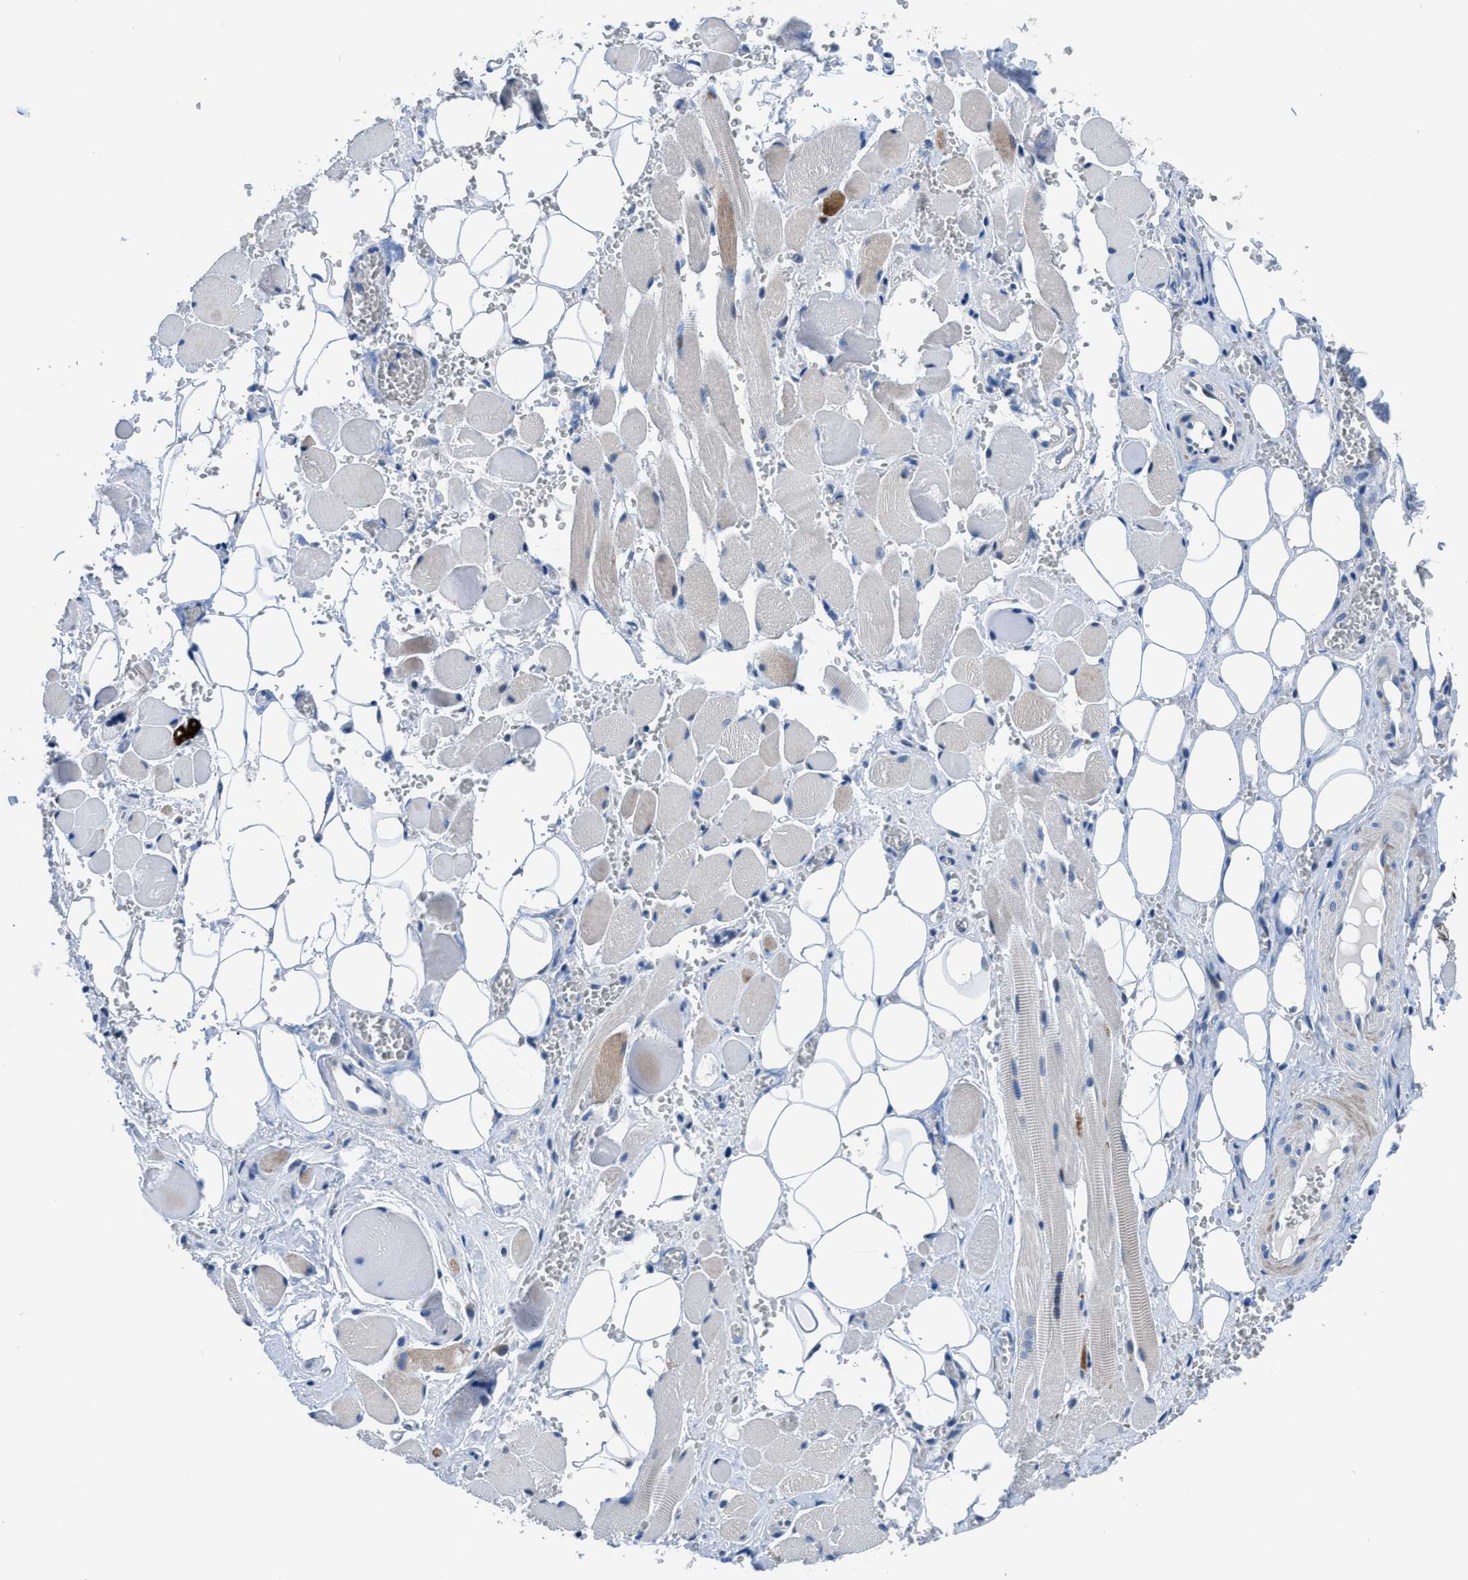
{"staining": {"intensity": "negative", "quantity": "none", "location": "none"}, "tissue": "adipose tissue", "cell_type": "Adipocytes", "image_type": "normal", "snomed": [{"axis": "morphology", "description": "Squamous cell carcinoma, NOS"}, {"axis": "topography", "description": "Oral tissue"}, {"axis": "topography", "description": "Head-Neck"}], "caption": "DAB immunohistochemical staining of normal human adipose tissue shows no significant expression in adipocytes. The staining is performed using DAB (3,3'-diaminobenzidine) brown chromogen with nuclei counter-stained in using hematoxylin.", "gene": "UAP1", "patient": {"sex": "female", "age": 50}}